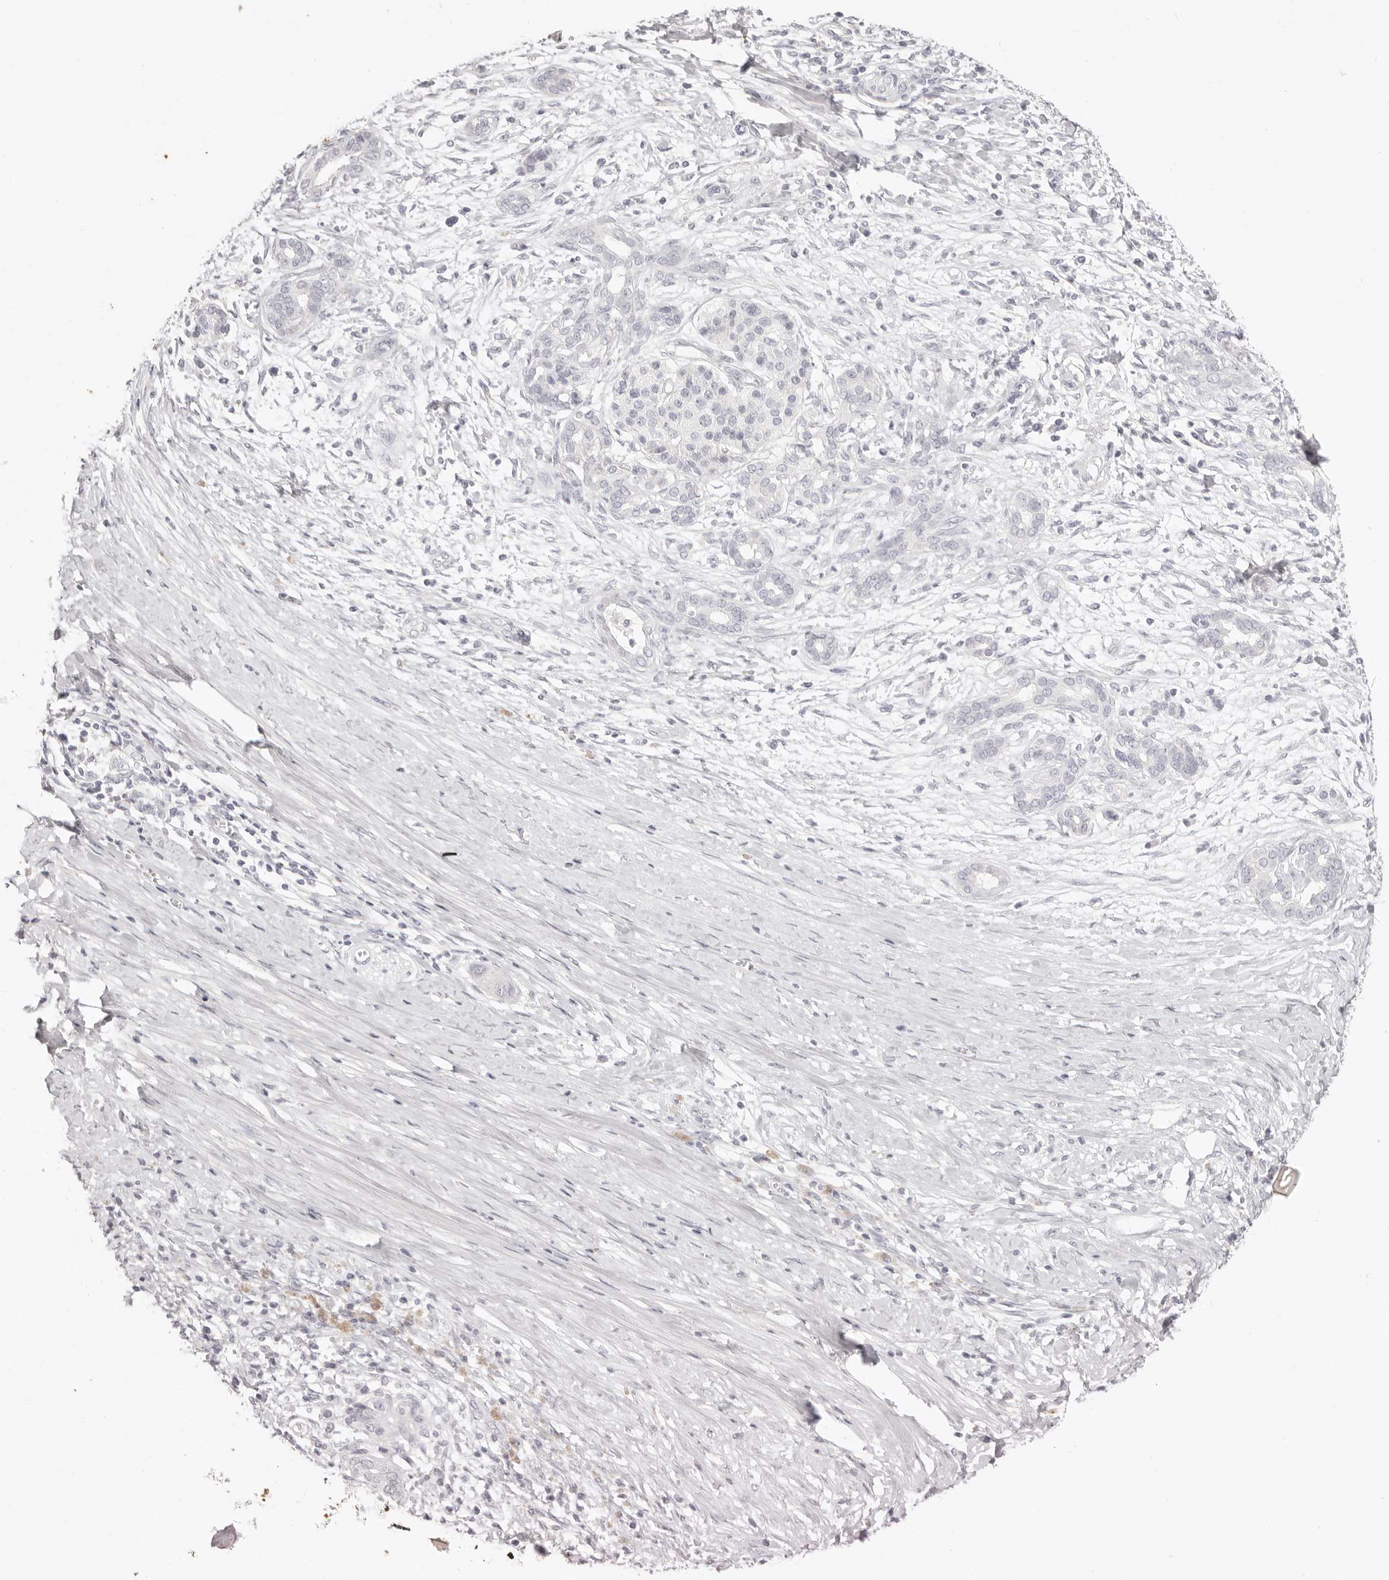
{"staining": {"intensity": "negative", "quantity": "none", "location": "none"}, "tissue": "pancreatic cancer", "cell_type": "Tumor cells", "image_type": "cancer", "snomed": [{"axis": "morphology", "description": "Adenocarcinoma, NOS"}, {"axis": "topography", "description": "Pancreas"}], "caption": "Immunohistochemical staining of pancreatic cancer reveals no significant expression in tumor cells.", "gene": "FABP1", "patient": {"sex": "male", "age": 58}}